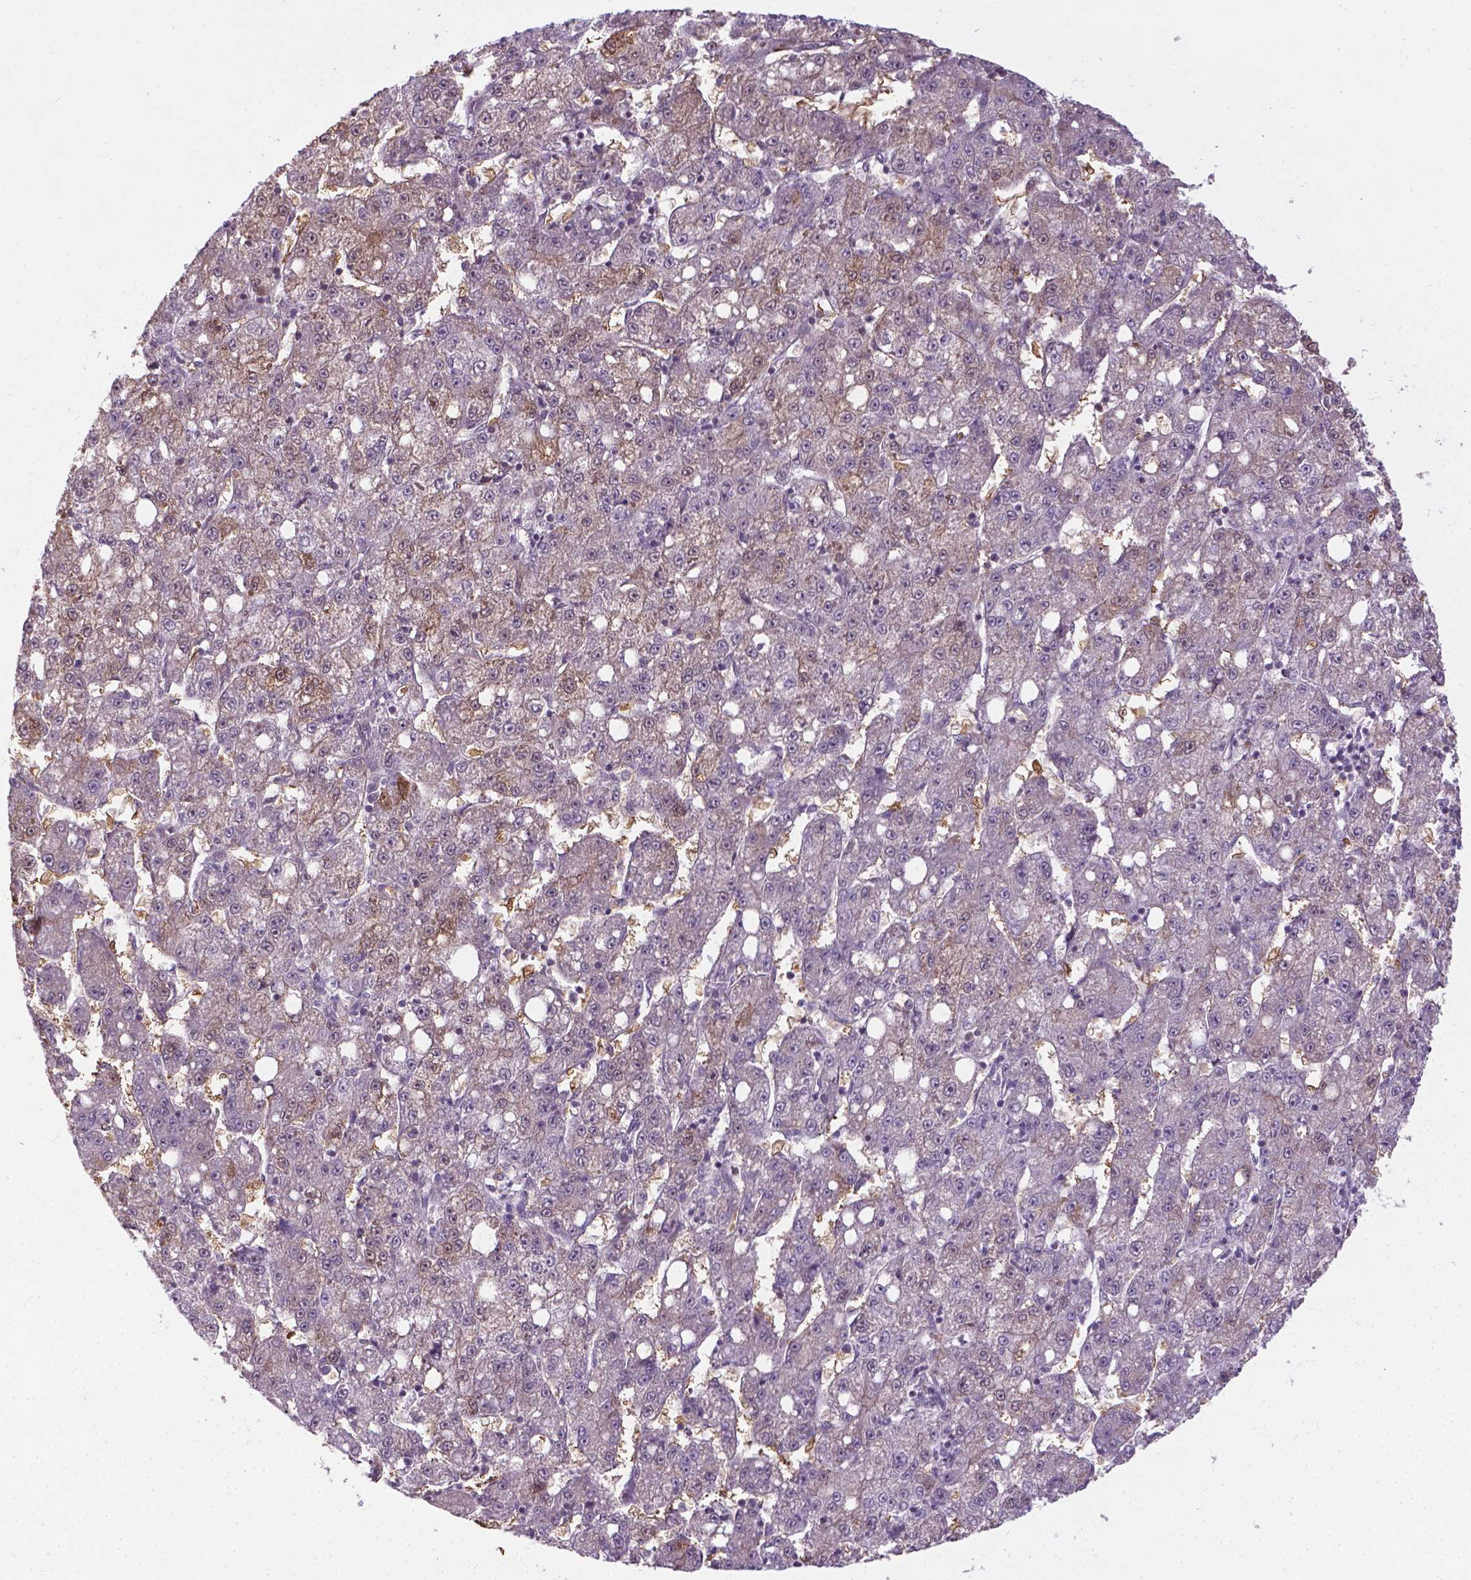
{"staining": {"intensity": "weak", "quantity": "<25%", "location": "cytoplasmic/membranous"}, "tissue": "liver cancer", "cell_type": "Tumor cells", "image_type": "cancer", "snomed": [{"axis": "morphology", "description": "Carcinoma, Hepatocellular, NOS"}, {"axis": "topography", "description": "Liver"}], "caption": "Histopathology image shows no protein positivity in tumor cells of hepatocellular carcinoma (liver) tissue. Nuclei are stained in blue.", "gene": "ANKRD54", "patient": {"sex": "female", "age": 65}}